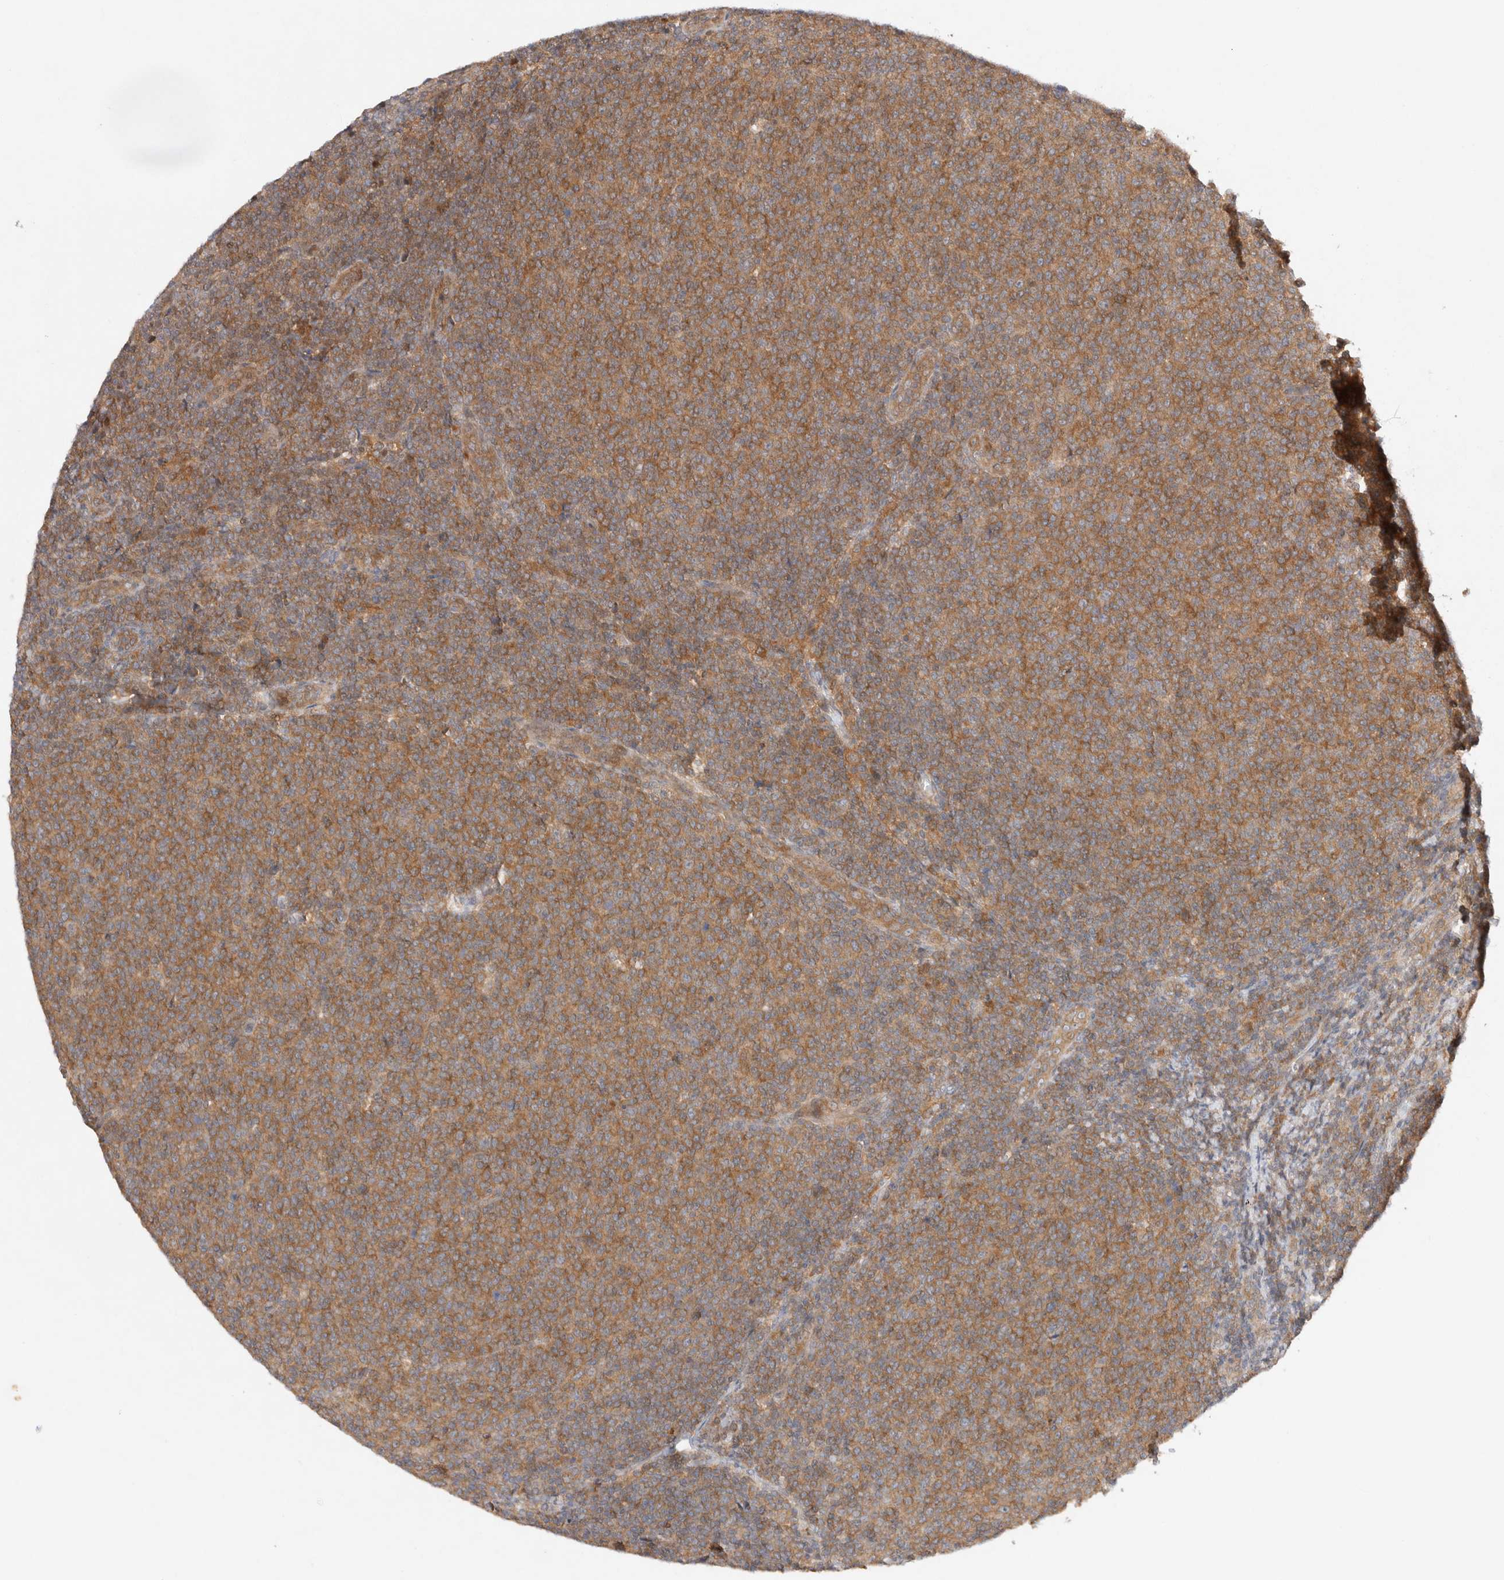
{"staining": {"intensity": "moderate", "quantity": ">75%", "location": "cytoplasmic/membranous"}, "tissue": "lymphoma", "cell_type": "Tumor cells", "image_type": "cancer", "snomed": [{"axis": "morphology", "description": "Malignant lymphoma, non-Hodgkin's type, Low grade"}, {"axis": "topography", "description": "Lymph node"}], "caption": "Tumor cells exhibit medium levels of moderate cytoplasmic/membranous staining in approximately >75% of cells in human malignant lymphoma, non-Hodgkin's type (low-grade).", "gene": "HTT", "patient": {"sex": "male", "age": 66}}